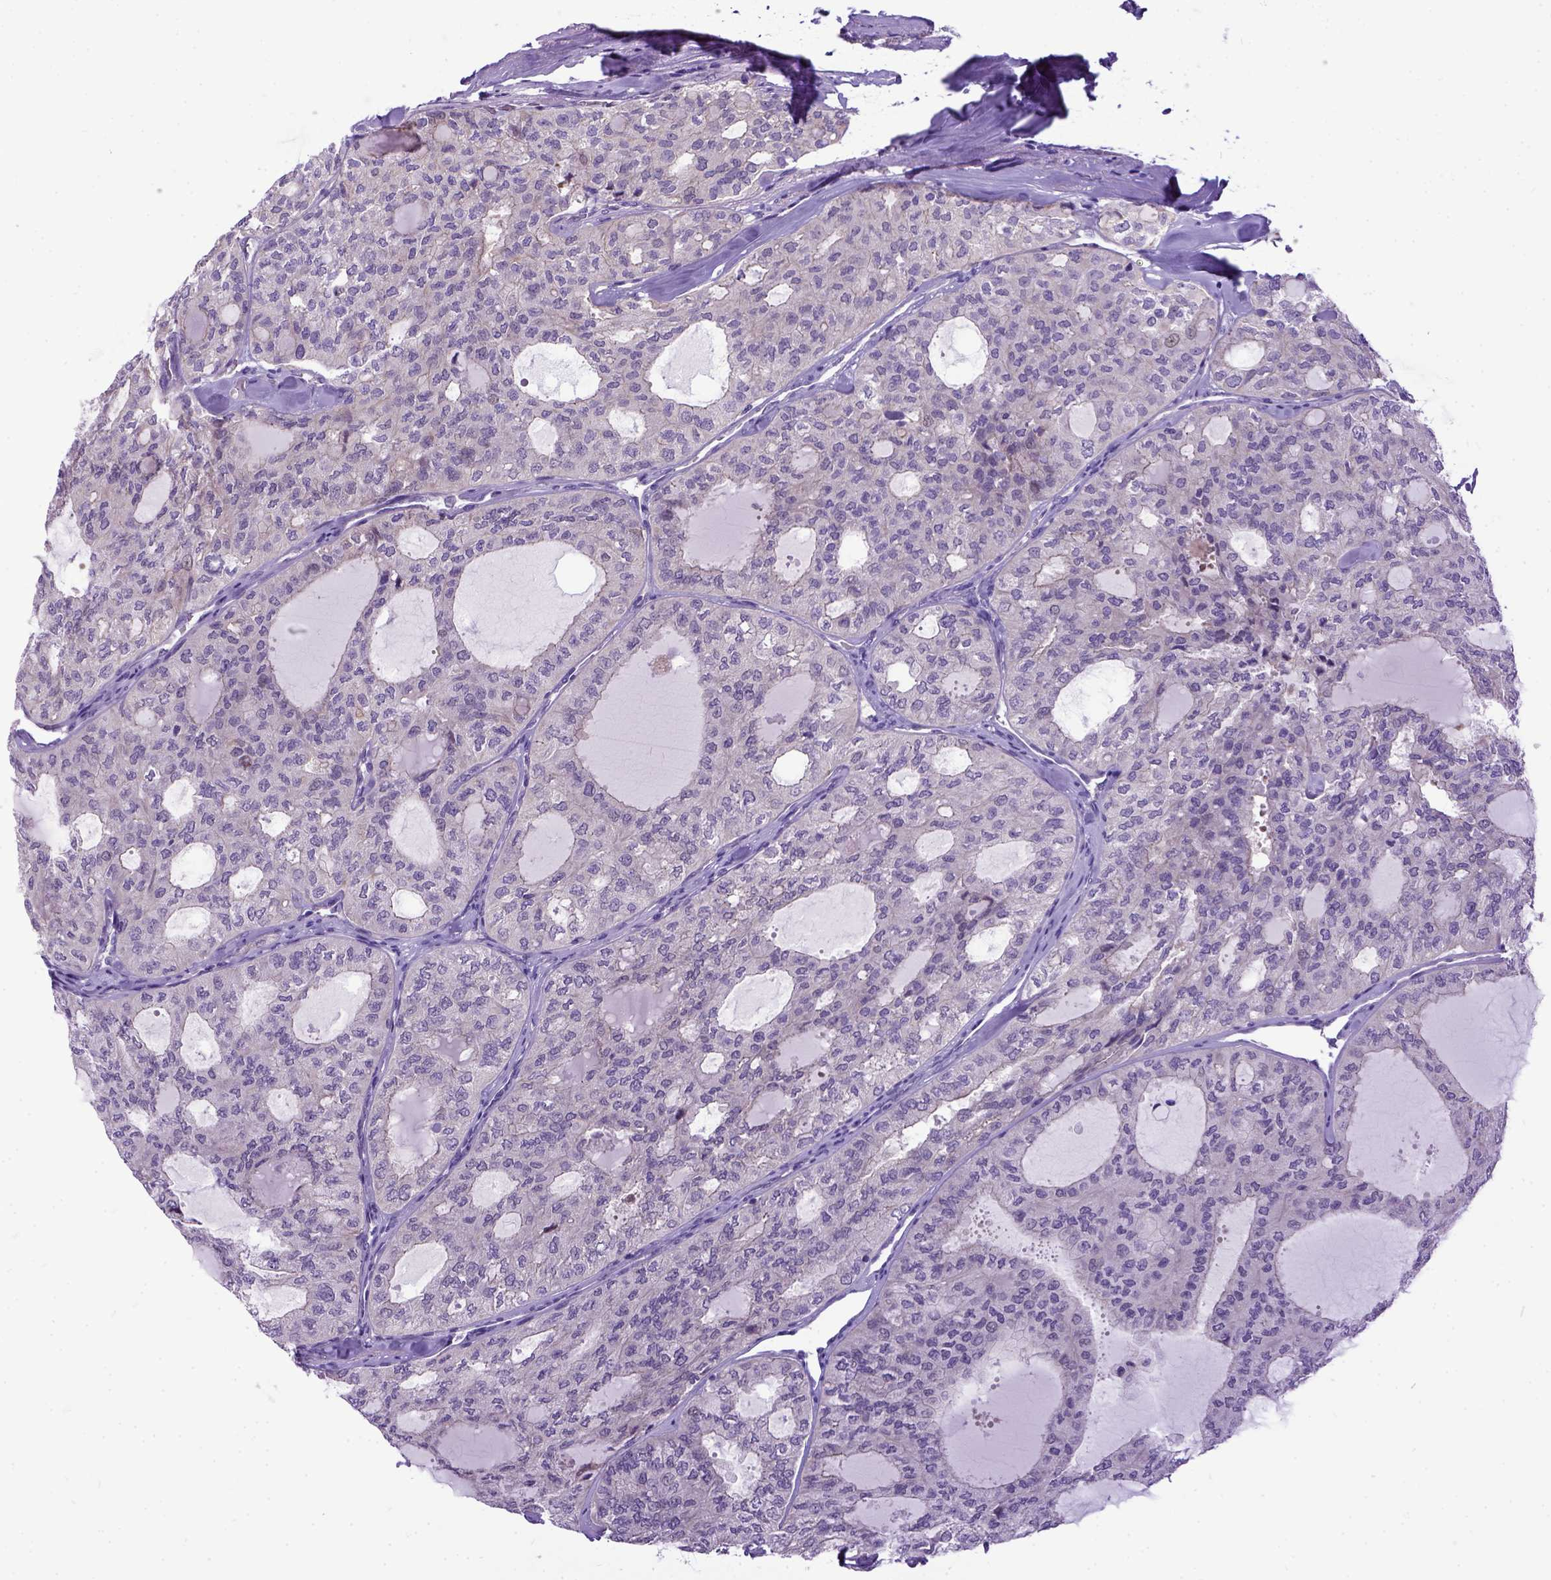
{"staining": {"intensity": "weak", "quantity": "25%-75%", "location": "cytoplasmic/membranous"}, "tissue": "thyroid cancer", "cell_type": "Tumor cells", "image_type": "cancer", "snomed": [{"axis": "morphology", "description": "Follicular adenoma carcinoma, NOS"}, {"axis": "topography", "description": "Thyroid gland"}], "caption": "This photomicrograph shows immunohistochemistry (IHC) staining of human thyroid cancer (follicular adenoma carcinoma), with low weak cytoplasmic/membranous expression in about 25%-75% of tumor cells.", "gene": "NEK5", "patient": {"sex": "male", "age": 75}}